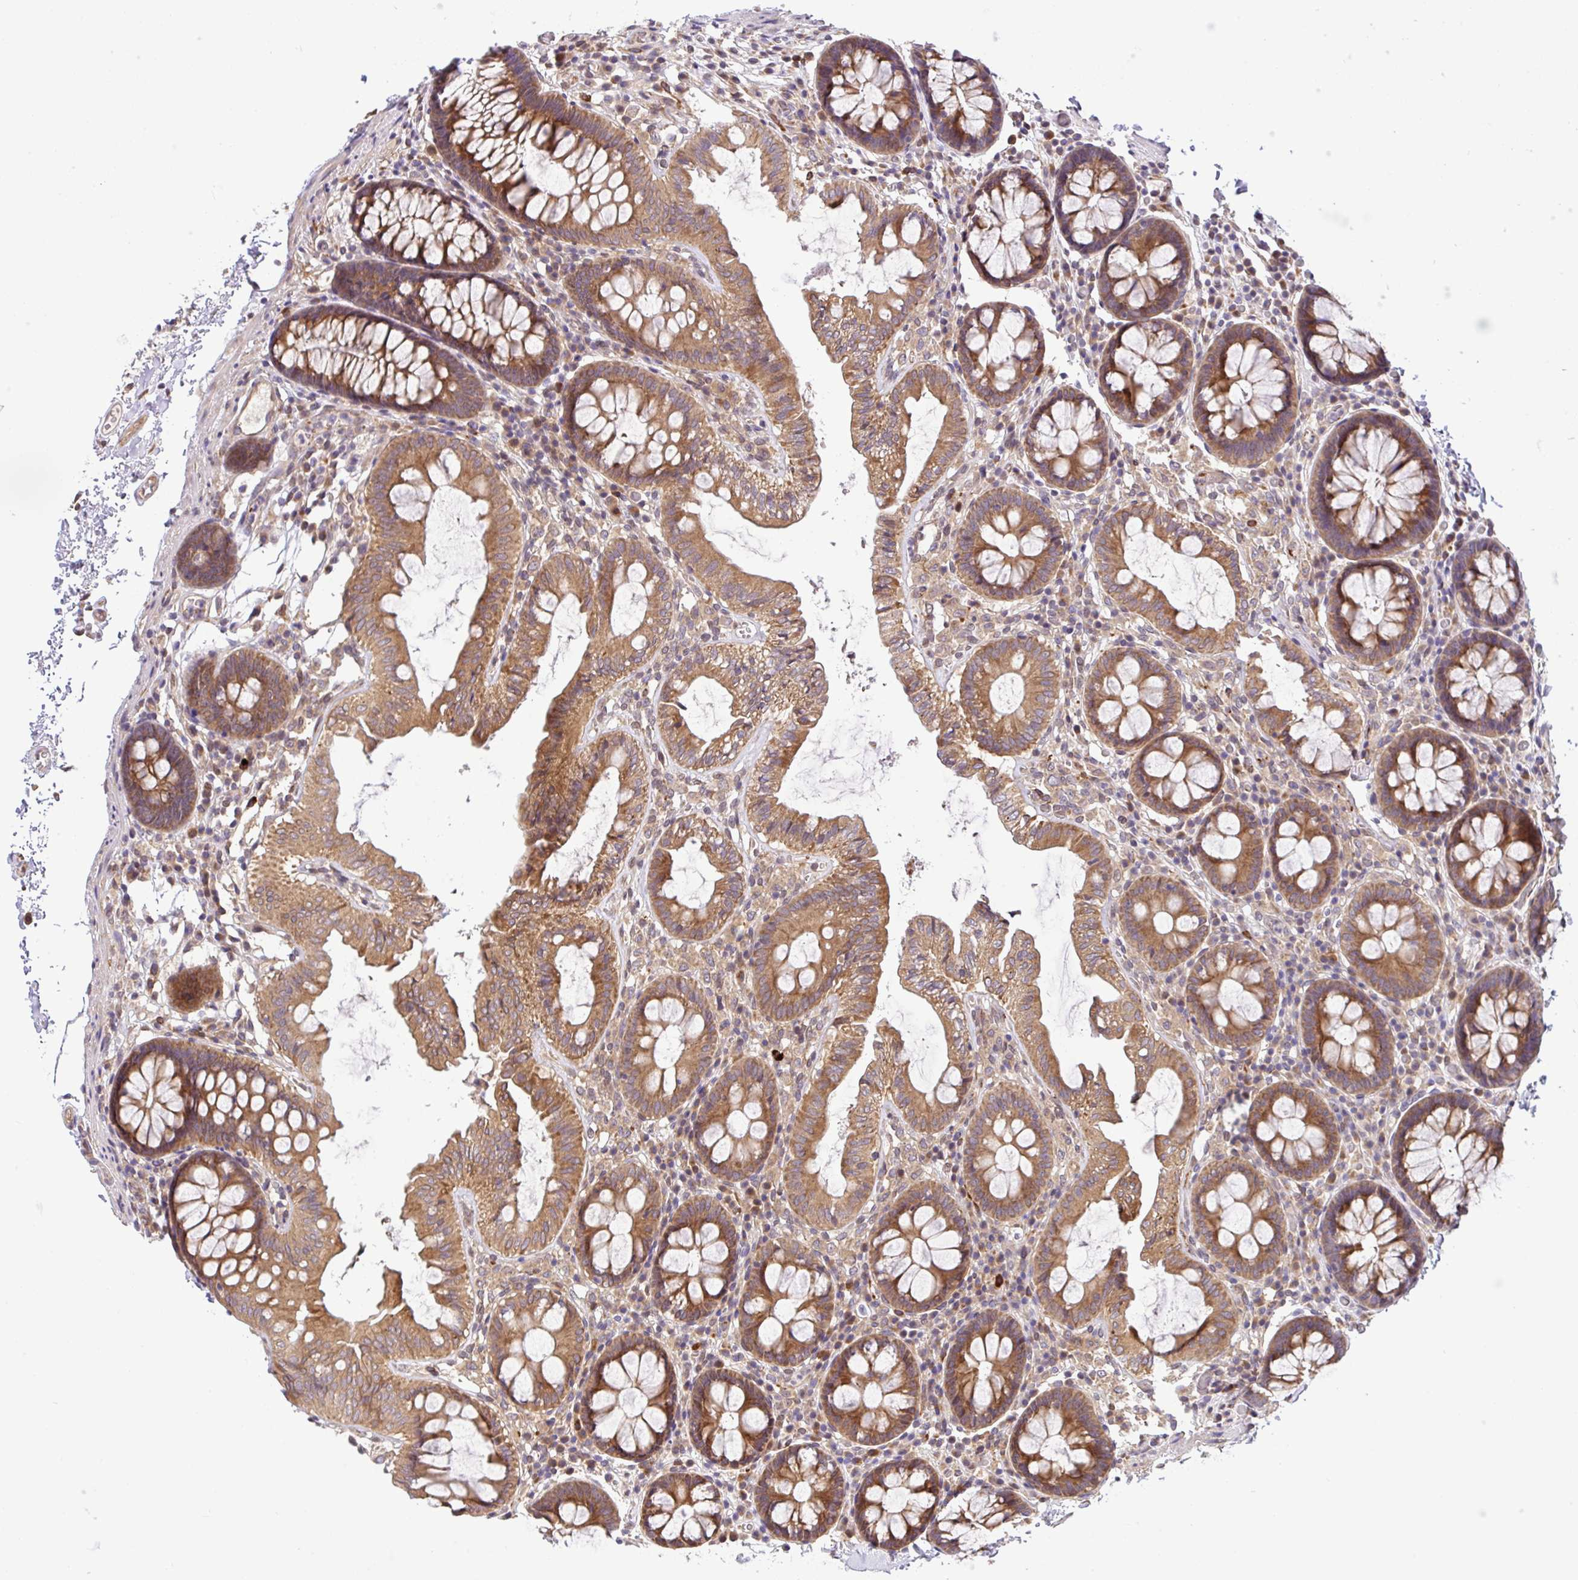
{"staining": {"intensity": "weak", "quantity": ">75%", "location": "cytoplasmic/membranous"}, "tissue": "colon", "cell_type": "Endothelial cells", "image_type": "normal", "snomed": [{"axis": "morphology", "description": "Normal tissue, NOS"}, {"axis": "topography", "description": "Colon"}, {"axis": "topography", "description": "Peripheral nerve tissue"}], "caption": "A brown stain labels weak cytoplasmic/membranous expression of a protein in endothelial cells of unremarkable human colon. (DAB (3,3'-diaminobenzidine) = brown stain, brightfield microscopy at high magnification).", "gene": "UBE4A", "patient": {"sex": "male", "age": 84}}